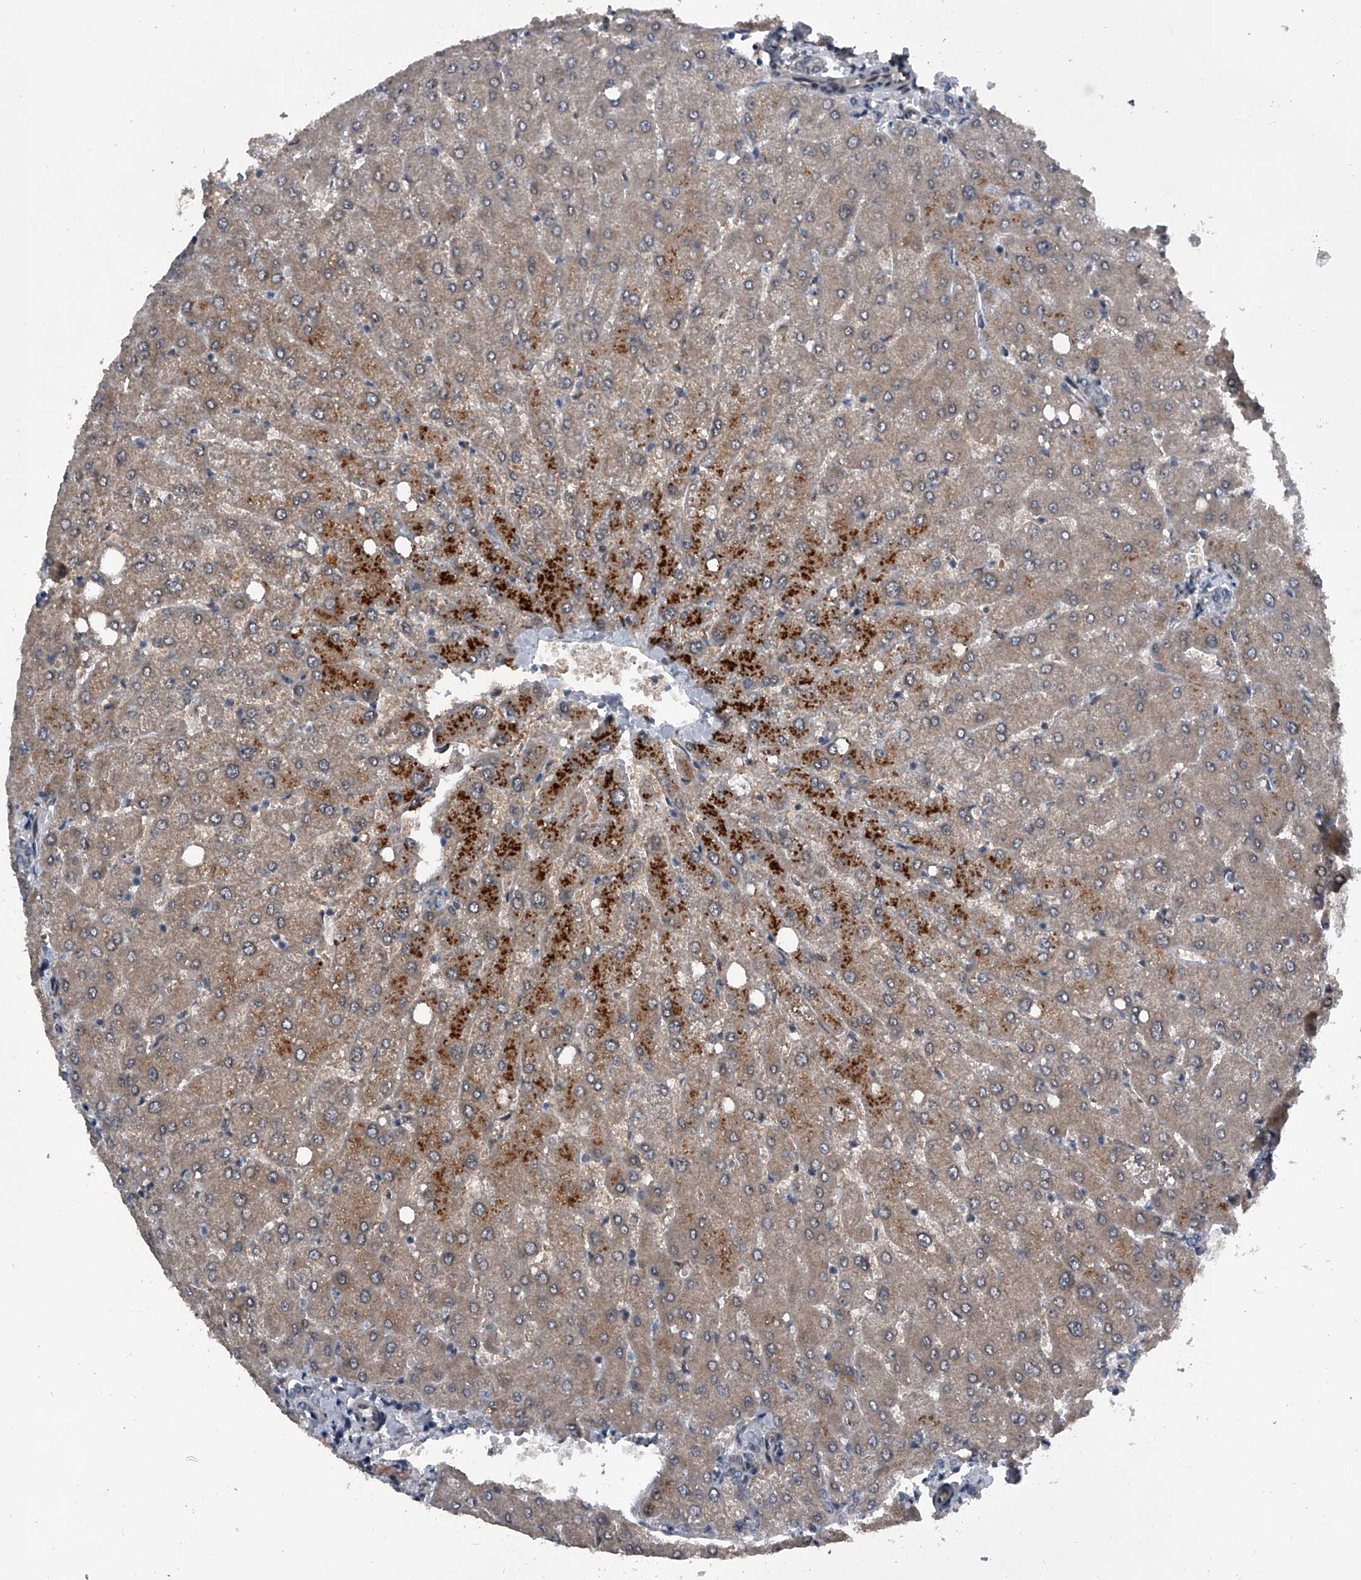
{"staining": {"intensity": "negative", "quantity": "none", "location": "none"}, "tissue": "liver", "cell_type": "Cholangiocytes", "image_type": "normal", "snomed": [{"axis": "morphology", "description": "Normal tissue, NOS"}, {"axis": "topography", "description": "Liver"}], "caption": "The image reveals no staining of cholangiocytes in normal liver.", "gene": "ELK4", "patient": {"sex": "female", "age": 54}}